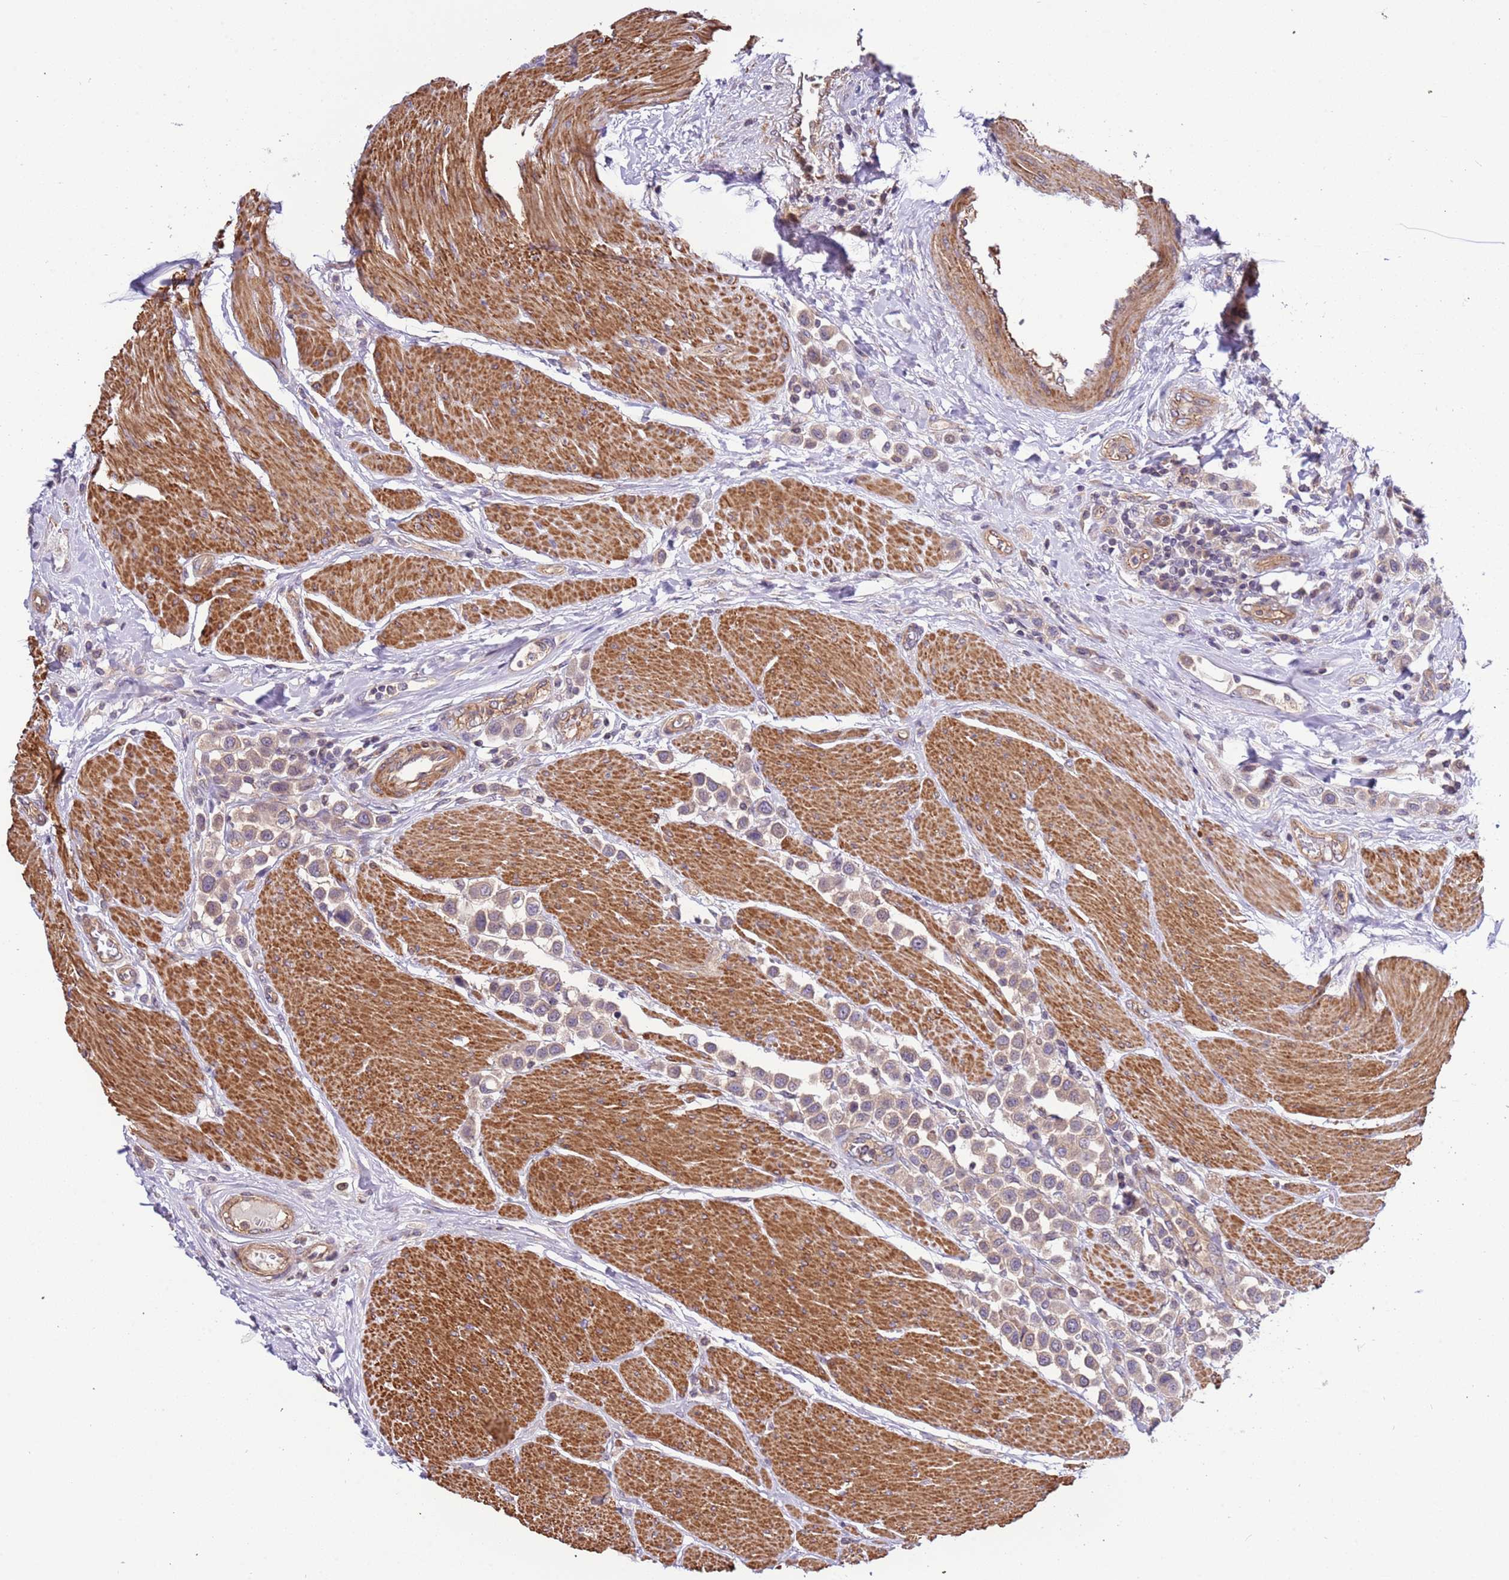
{"staining": {"intensity": "weak", "quantity": "<25%", "location": "cytoplasmic/membranous"}, "tissue": "urothelial cancer", "cell_type": "Tumor cells", "image_type": "cancer", "snomed": [{"axis": "morphology", "description": "Urothelial carcinoma, High grade"}, {"axis": "topography", "description": "Urinary bladder"}], "caption": "DAB immunohistochemical staining of human high-grade urothelial carcinoma demonstrates no significant expression in tumor cells.", "gene": "LAMB4", "patient": {"sex": "male", "age": 50}}